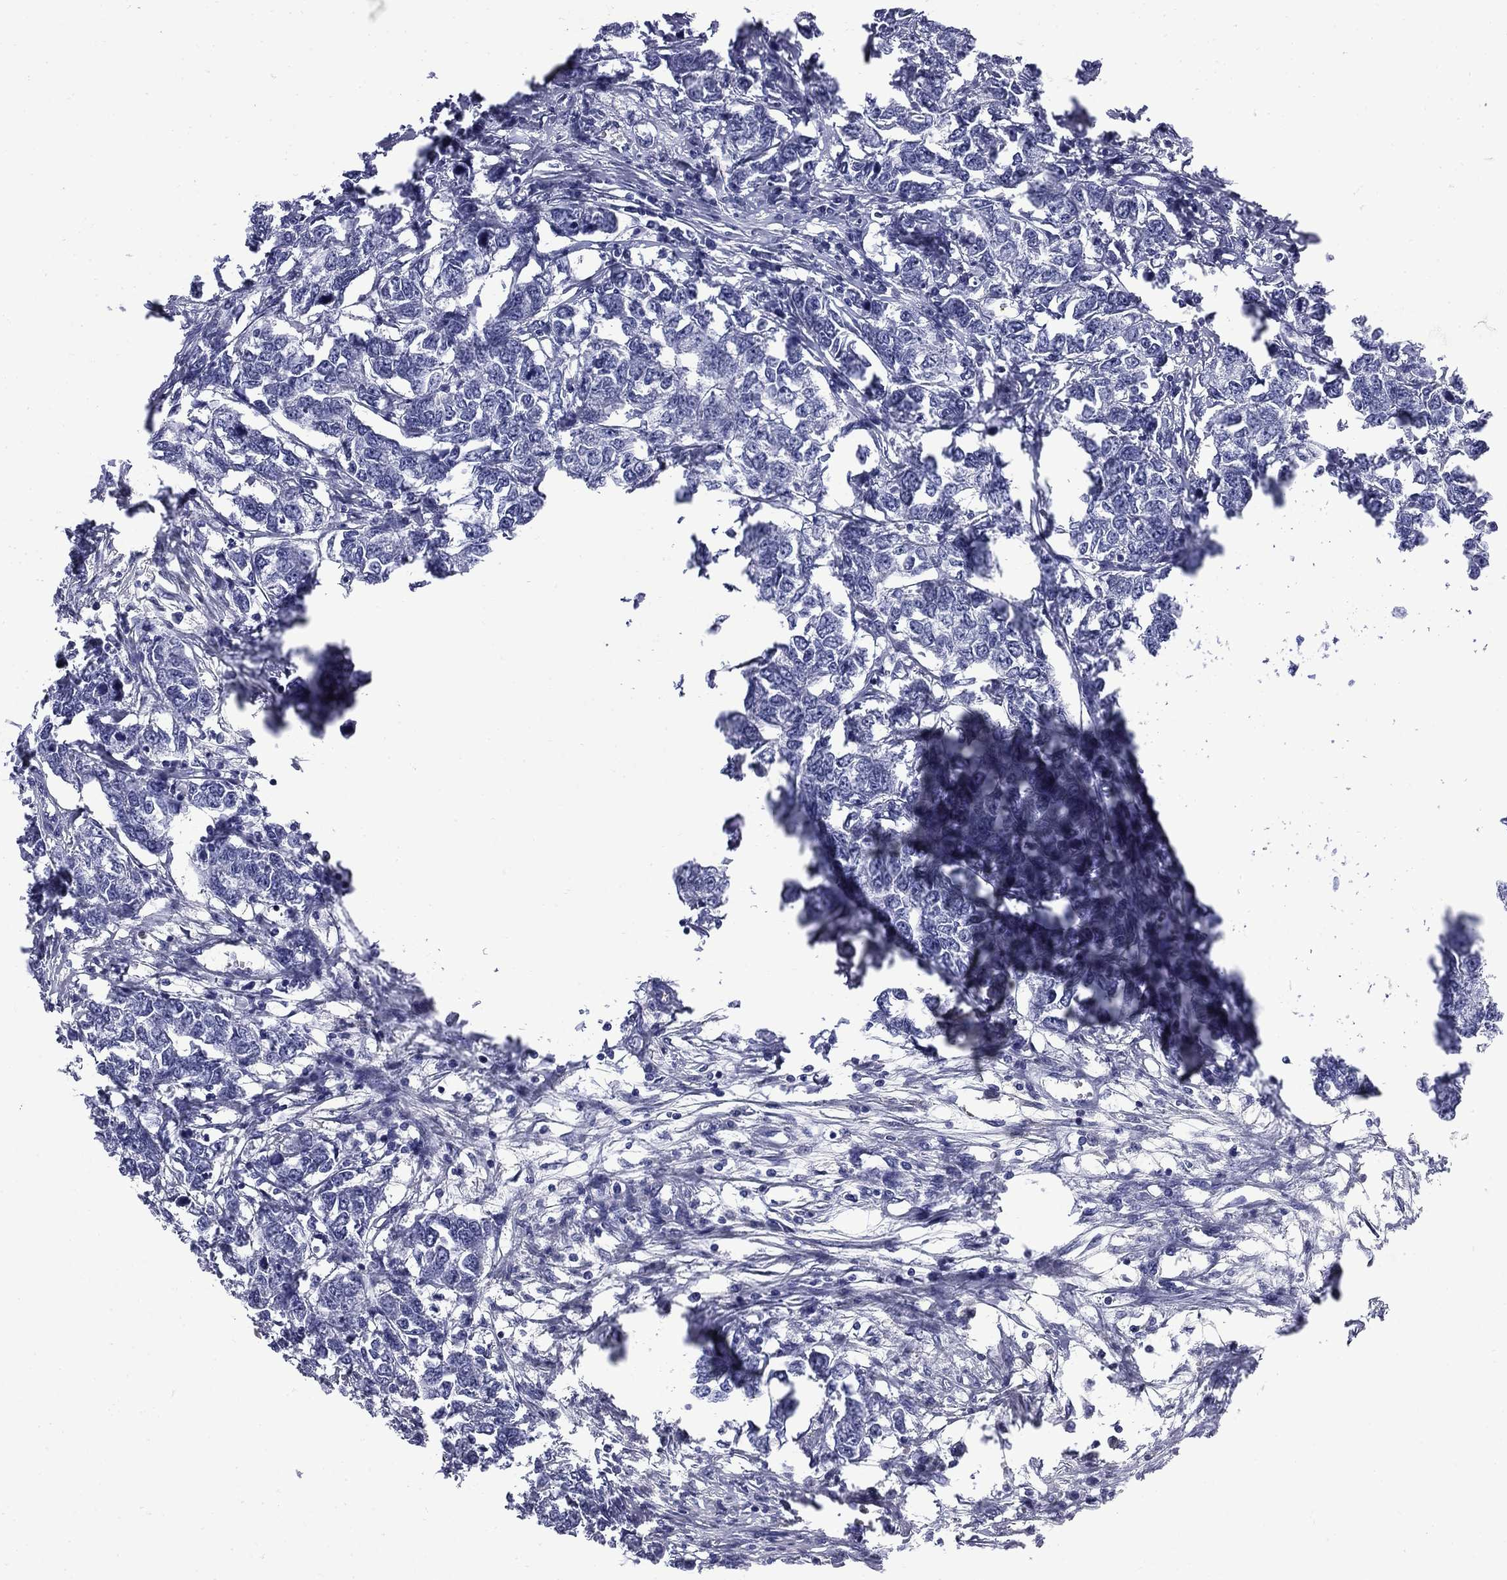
{"staining": {"intensity": "negative", "quantity": "none", "location": "none"}, "tissue": "breast cancer", "cell_type": "Tumor cells", "image_type": "cancer", "snomed": [{"axis": "morphology", "description": "Duct carcinoma"}, {"axis": "topography", "description": "Breast"}], "caption": "Human breast cancer stained for a protein using immunohistochemistry shows no staining in tumor cells.", "gene": "MGARP", "patient": {"sex": "female", "age": 88}}